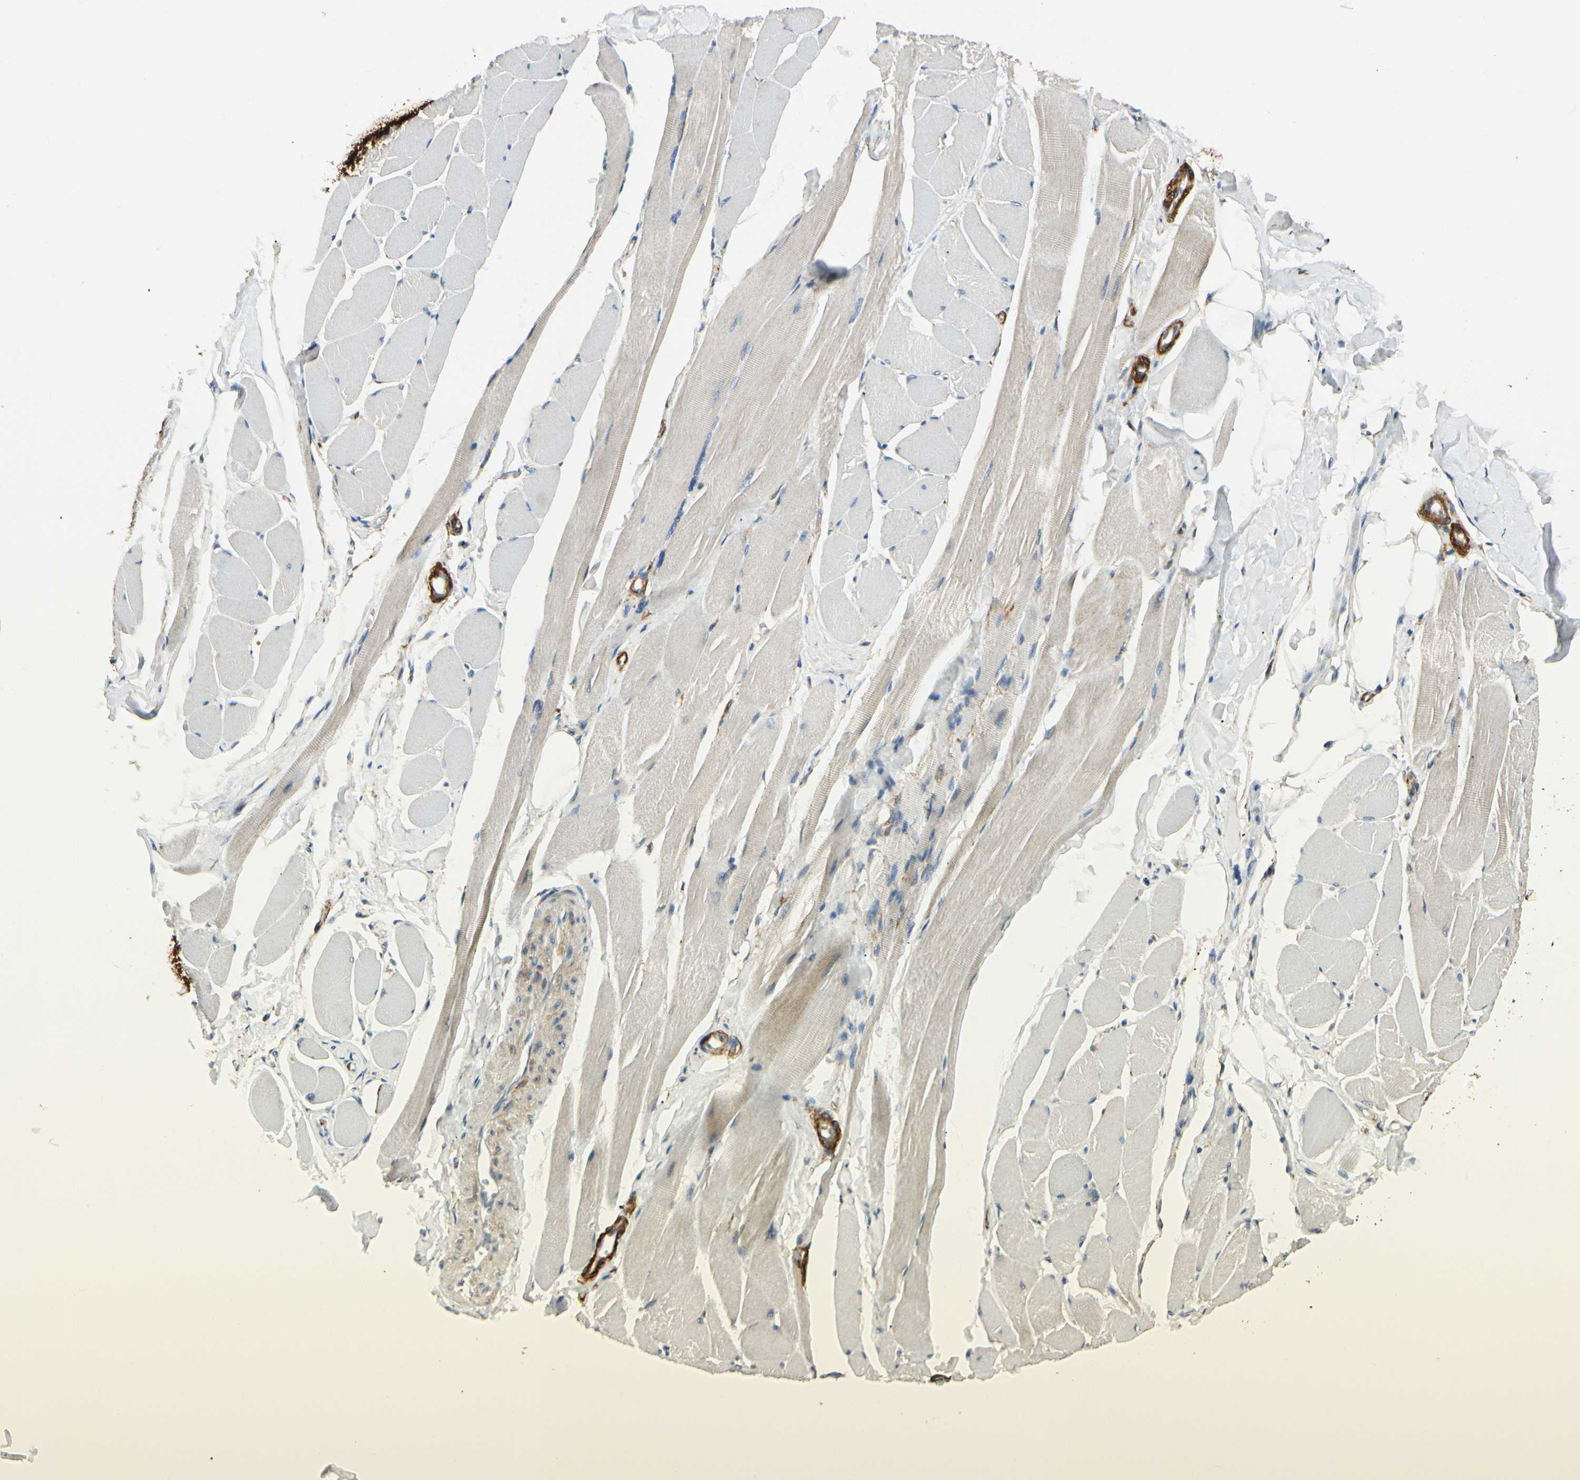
{"staining": {"intensity": "weak", "quantity": "25%-75%", "location": "cytoplasmic/membranous"}, "tissue": "skeletal muscle", "cell_type": "Myocytes", "image_type": "normal", "snomed": [{"axis": "morphology", "description": "Normal tissue, NOS"}, {"axis": "topography", "description": "Skeletal muscle"}, {"axis": "topography", "description": "Peripheral nerve tissue"}], "caption": "Benign skeletal muscle exhibits weak cytoplasmic/membranous positivity in about 25%-75% of myocytes (IHC, brightfield microscopy, high magnification)..", "gene": "AMPH", "patient": {"sex": "female", "age": 84}}